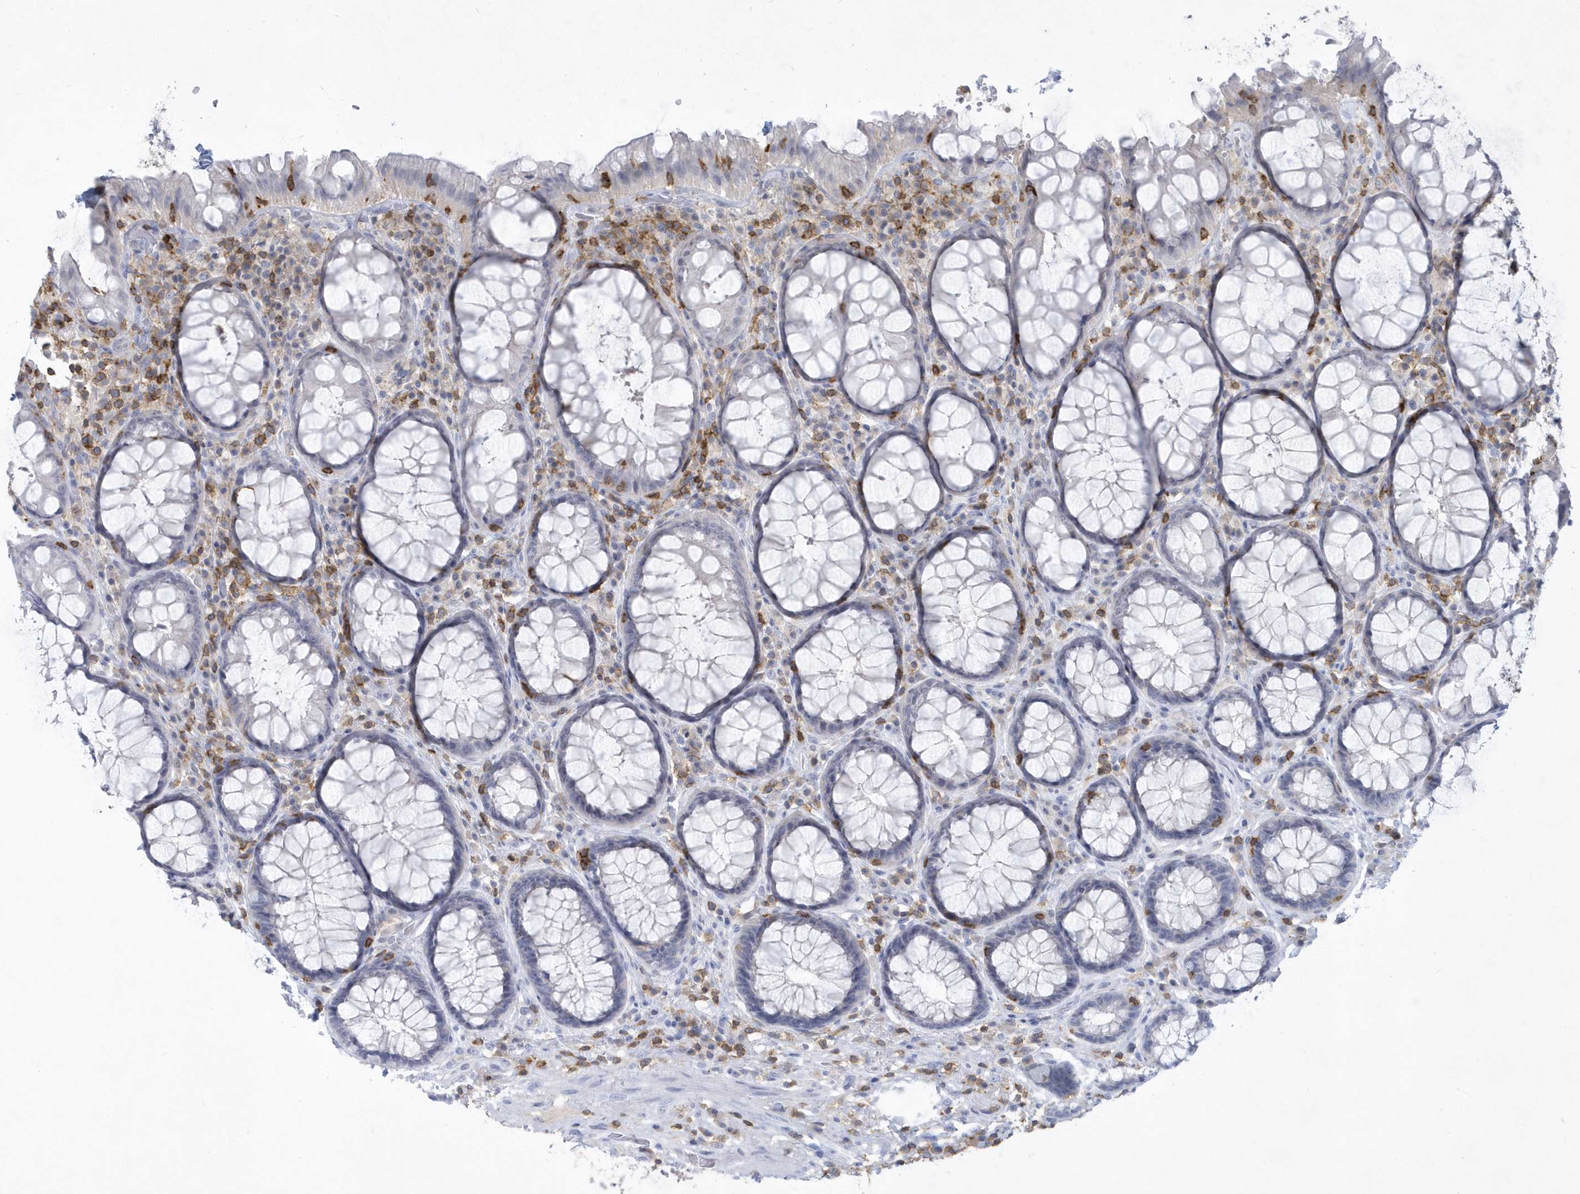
{"staining": {"intensity": "negative", "quantity": "none", "location": "none"}, "tissue": "rectum", "cell_type": "Glandular cells", "image_type": "normal", "snomed": [{"axis": "morphology", "description": "Normal tissue, NOS"}, {"axis": "topography", "description": "Rectum"}], "caption": "Rectum stained for a protein using immunohistochemistry displays no expression glandular cells.", "gene": "PSD4", "patient": {"sex": "male", "age": 64}}